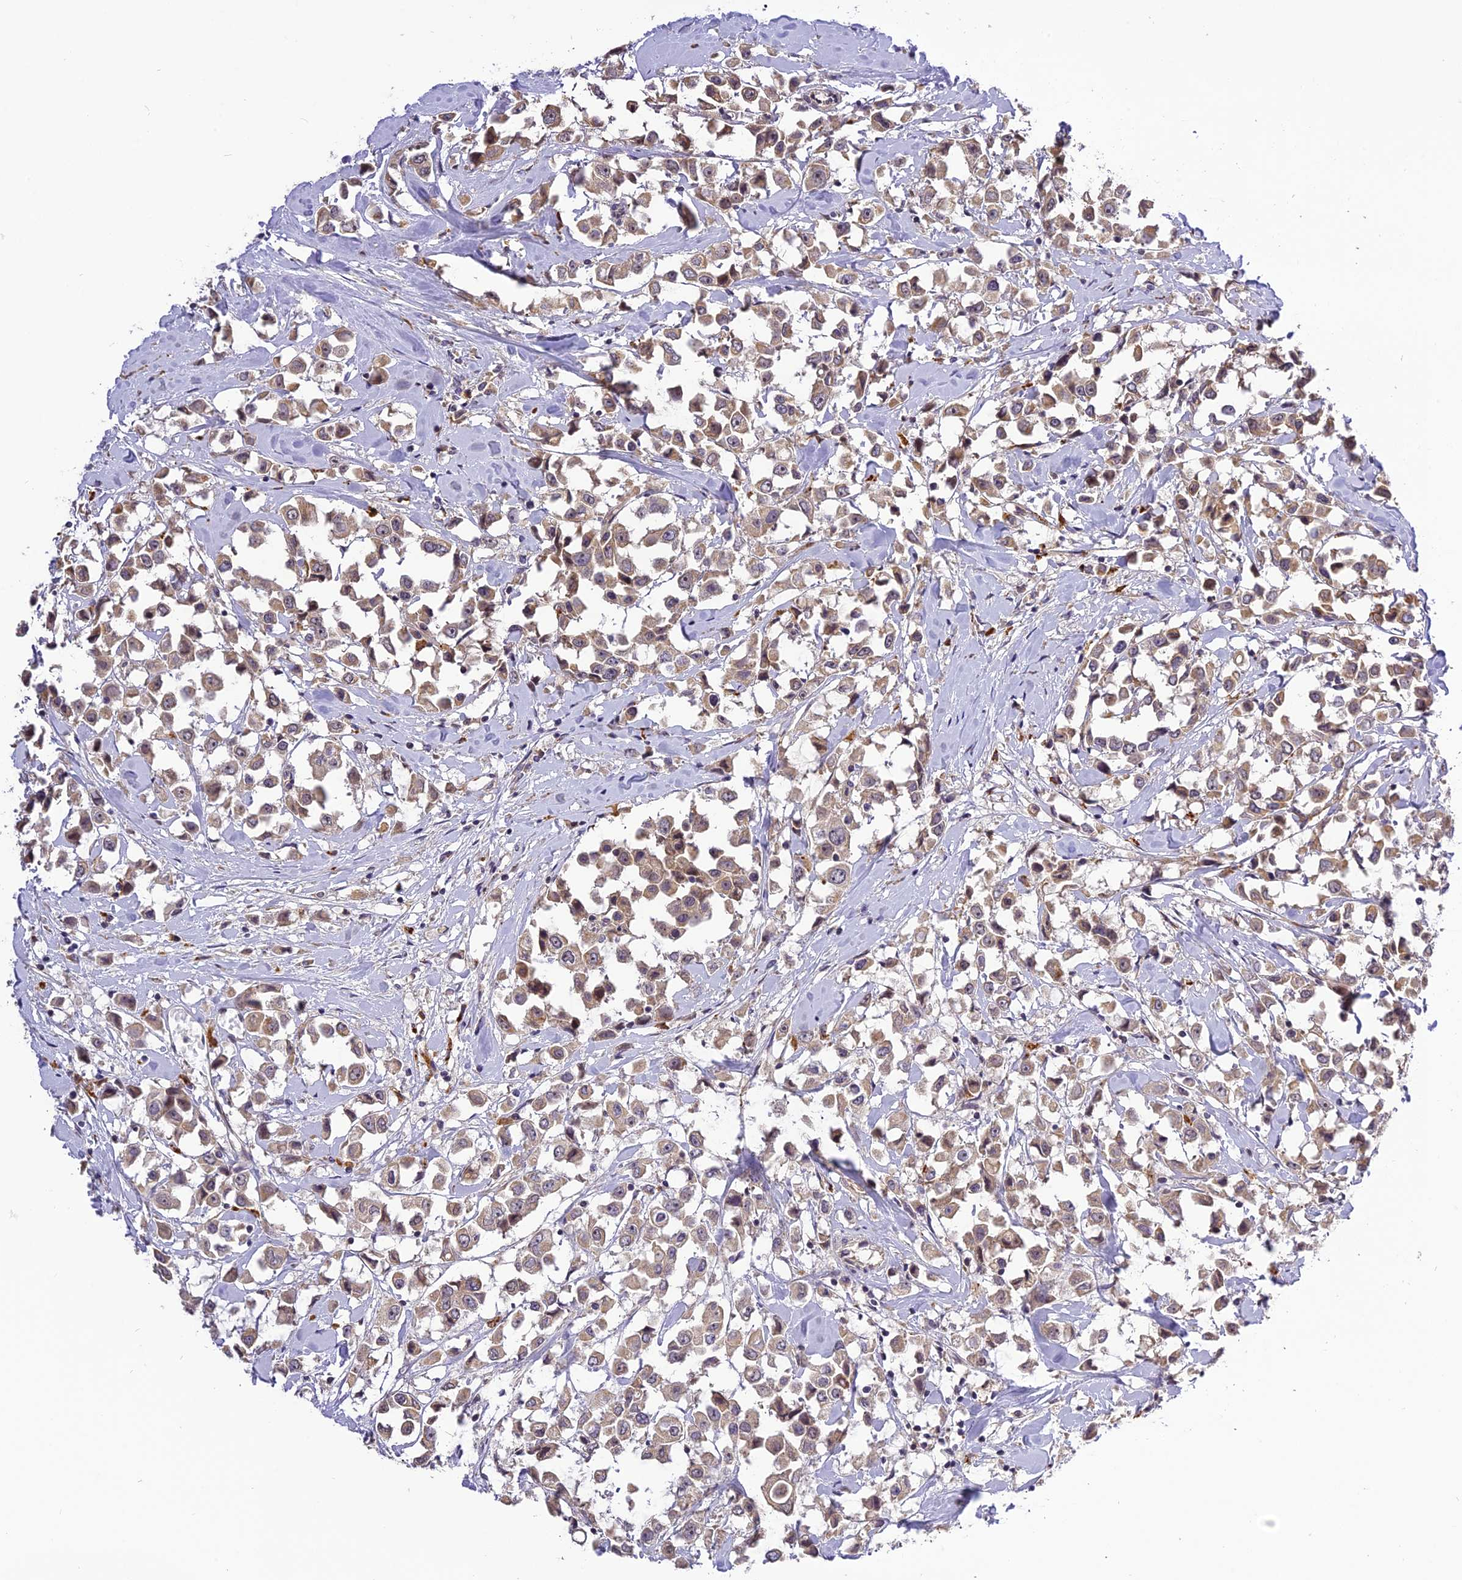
{"staining": {"intensity": "moderate", "quantity": "25%-75%", "location": "cytoplasmic/membranous"}, "tissue": "breast cancer", "cell_type": "Tumor cells", "image_type": "cancer", "snomed": [{"axis": "morphology", "description": "Duct carcinoma"}, {"axis": "topography", "description": "Breast"}], "caption": "Breast invasive ductal carcinoma stained with a protein marker demonstrates moderate staining in tumor cells.", "gene": "FNIP2", "patient": {"sex": "female", "age": 61}}